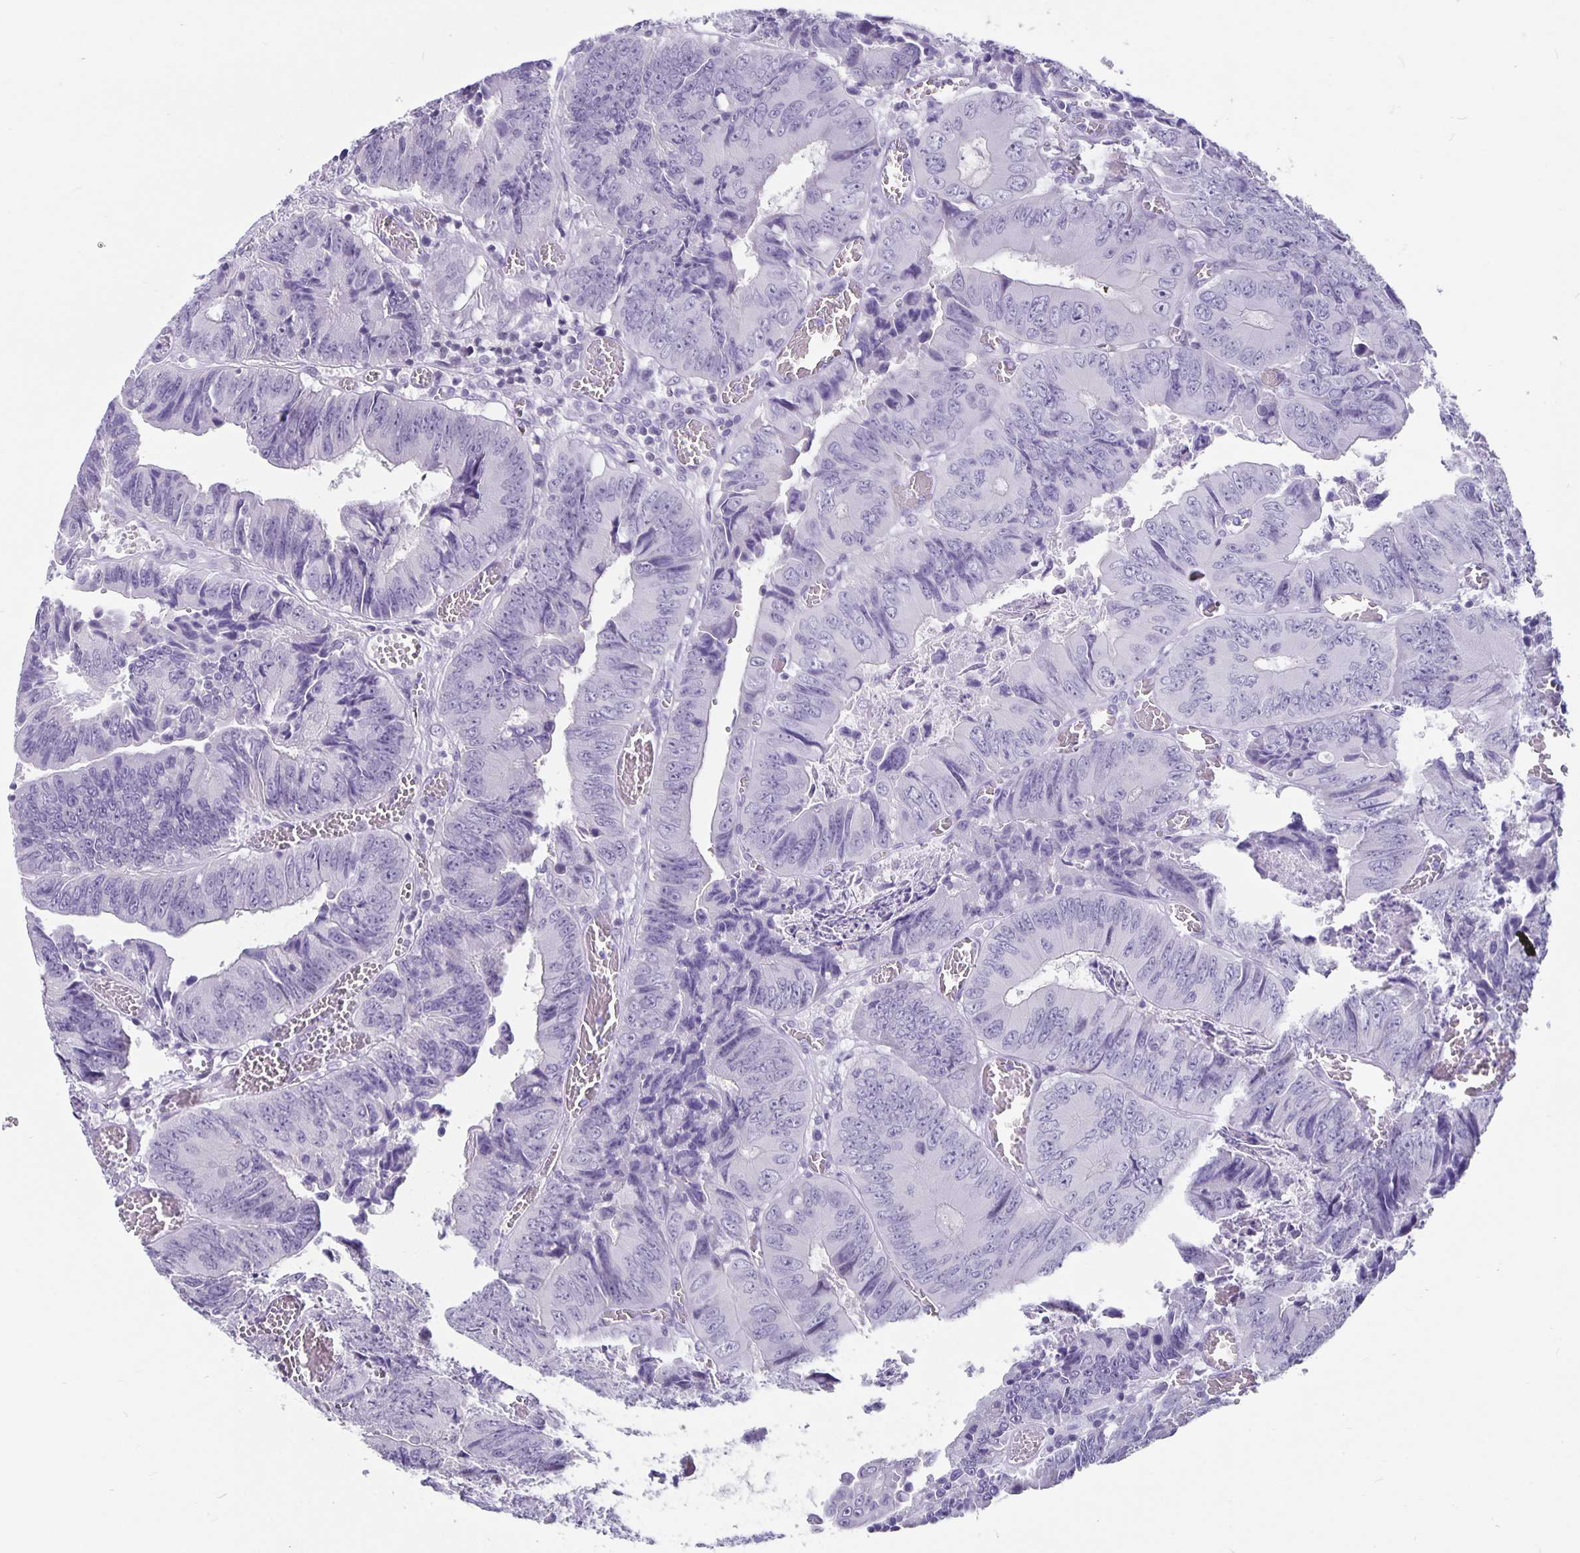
{"staining": {"intensity": "negative", "quantity": "none", "location": "none"}, "tissue": "colorectal cancer", "cell_type": "Tumor cells", "image_type": "cancer", "snomed": [{"axis": "morphology", "description": "Adenocarcinoma, NOS"}, {"axis": "topography", "description": "Colon"}], "caption": "A micrograph of human adenocarcinoma (colorectal) is negative for staining in tumor cells.", "gene": "OLIG2", "patient": {"sex": "female", "age": 84}}